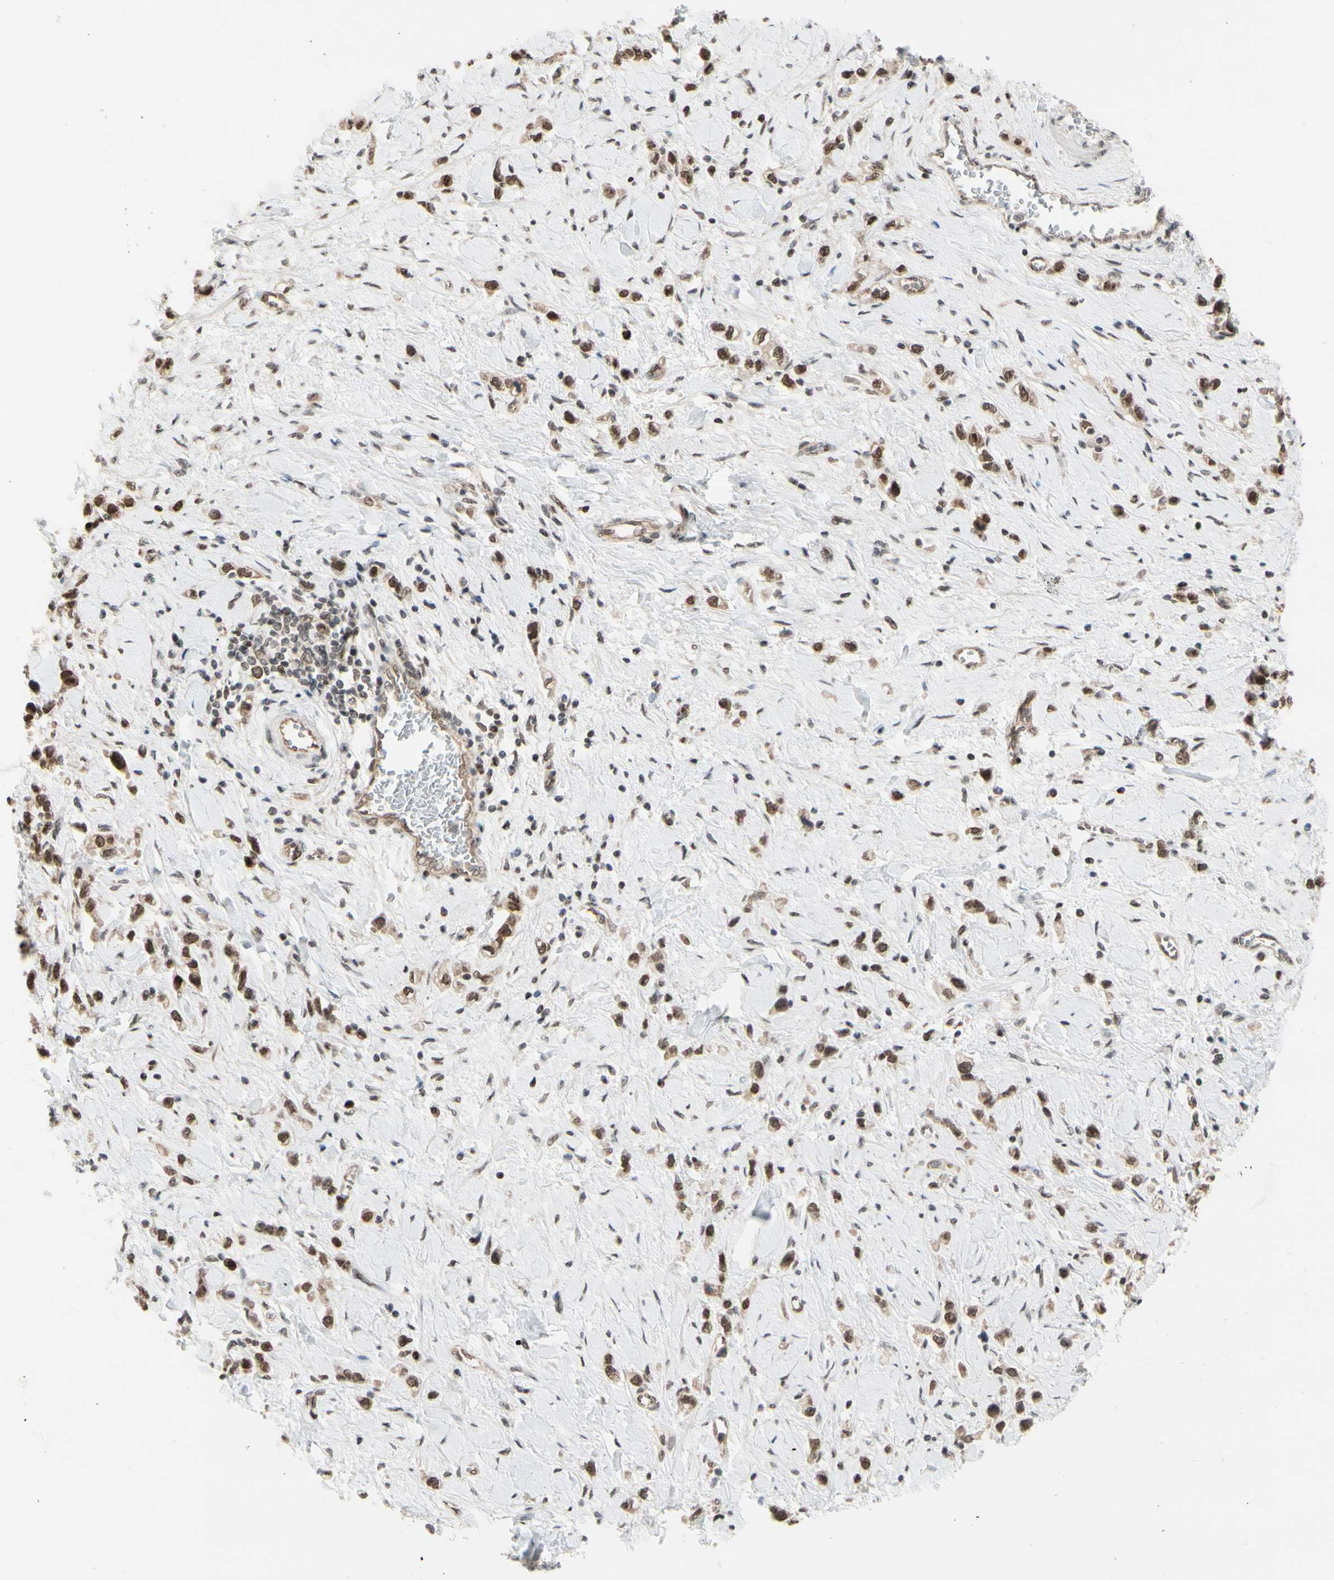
{"staining": {"intensity": "moderate", "quantity": "25%-75%", "location": "nuclear"}, "tissue": "stomach cancer", "cell_type": "Tumor cells", "image_type": "cancer", "snomed": [{"axis": "morphology", "description": "Normal tissue, NOS"}, {"axis": "morphology", "description": "Adenocarcinoma, NOS"}, {"axis": "topography", "description": "Stomach, upper"}, {"axis": "topography", "description": "Stomach"}], "caption": "Immunohistochemical staining of human stomach cancer displays medium levels of moderate nuclear staining in about 25%-75% of tumor cells.", "gene": "SUFU", "patient": {"sex": "female", "age": 65}}